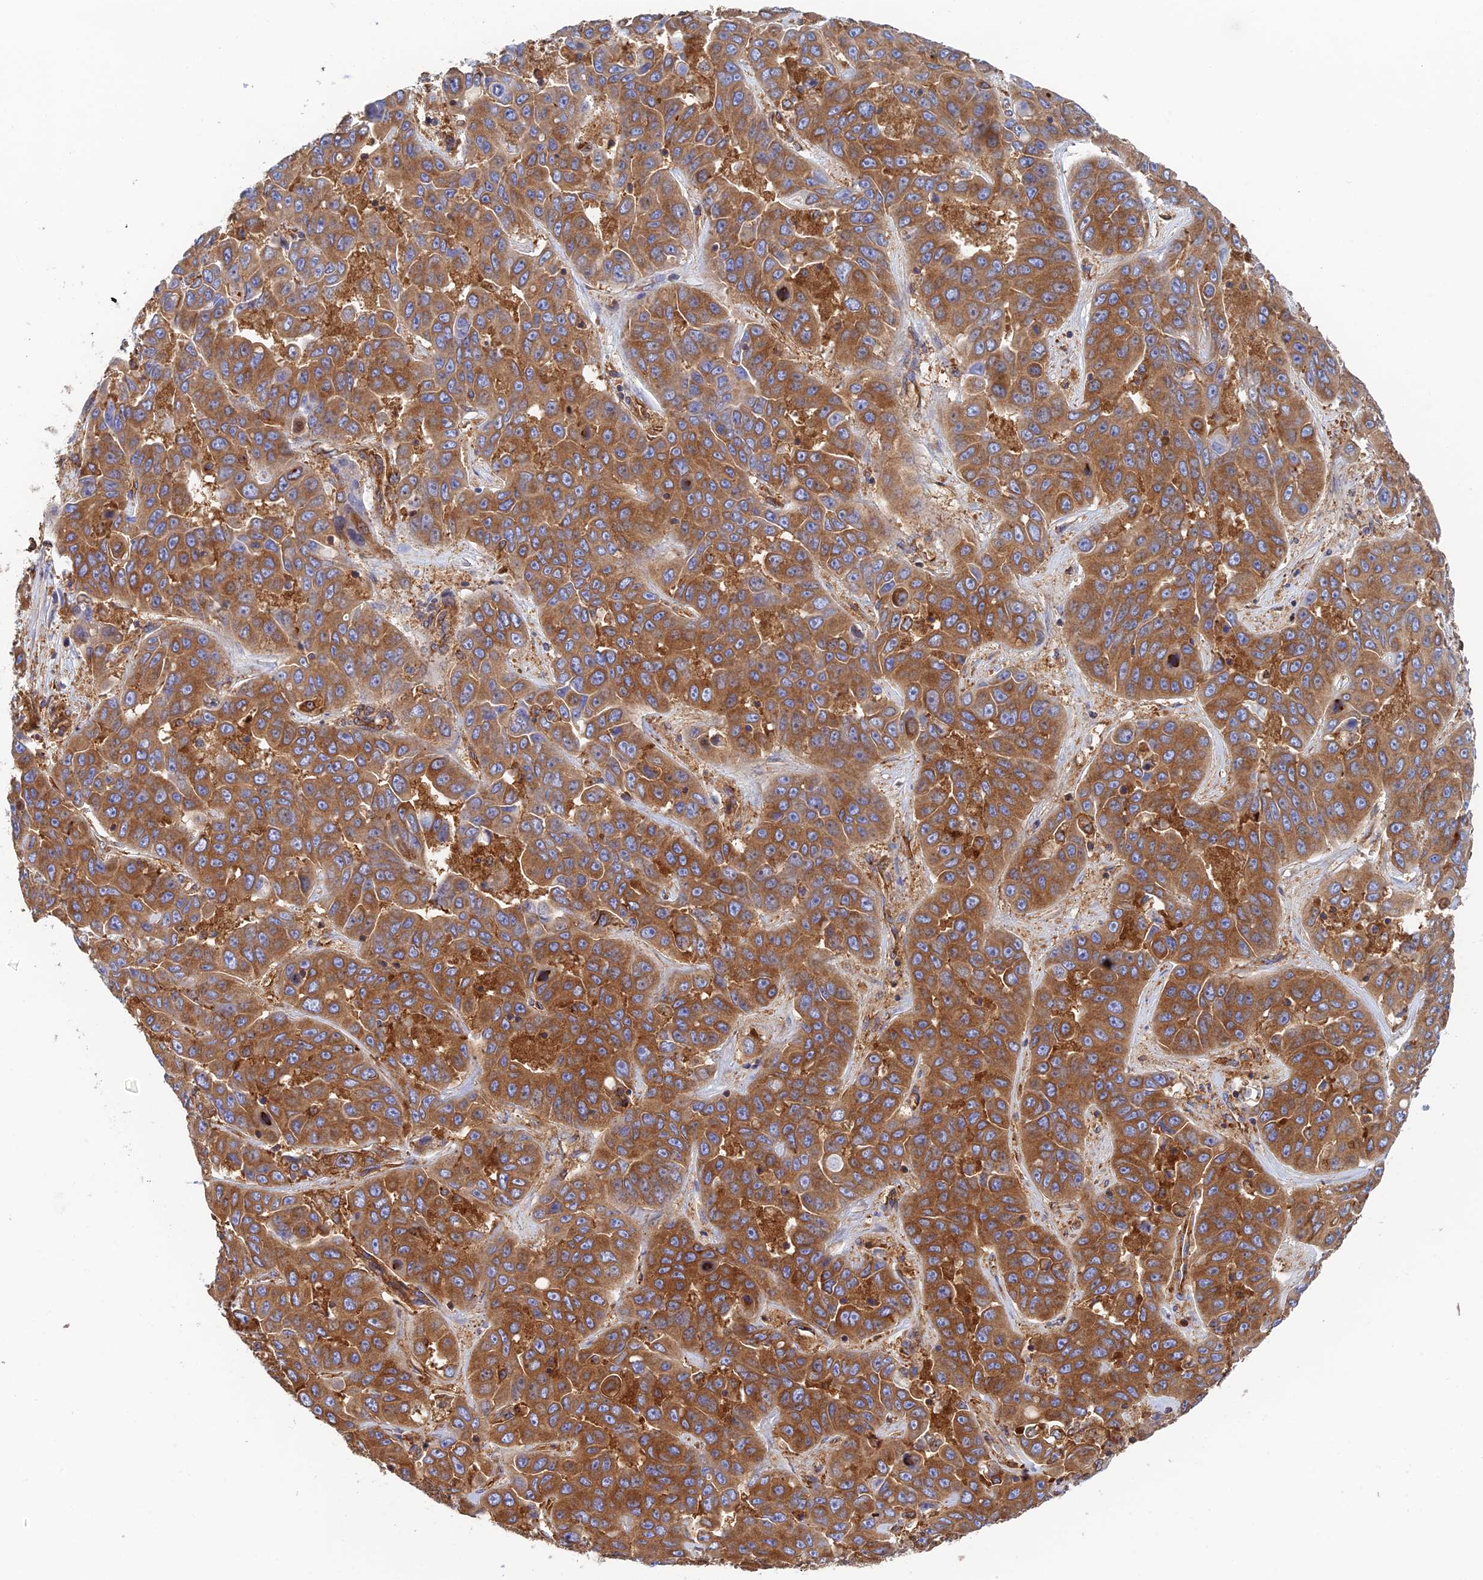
{"staining": {"intensity": "strong", "quantity": ">75%", "location": "cytoplasmic/membranous"}, "tissue": "liver cancer", "cell_type": "Tumor cells", "image_type": "cancer", "snomed": [{"axis": "morphology", "description": "Cholangiocarcinoma"}, {"axis": "topography", "description": "Liver"}], "caption": "The micrograph shows a brown stain indicating the presence of a protein in the cytoplasmic/membranous of tumor cells in liver cancer.", "gene": "DCTN2", "patient": {"sex": "female", "age": 52}}